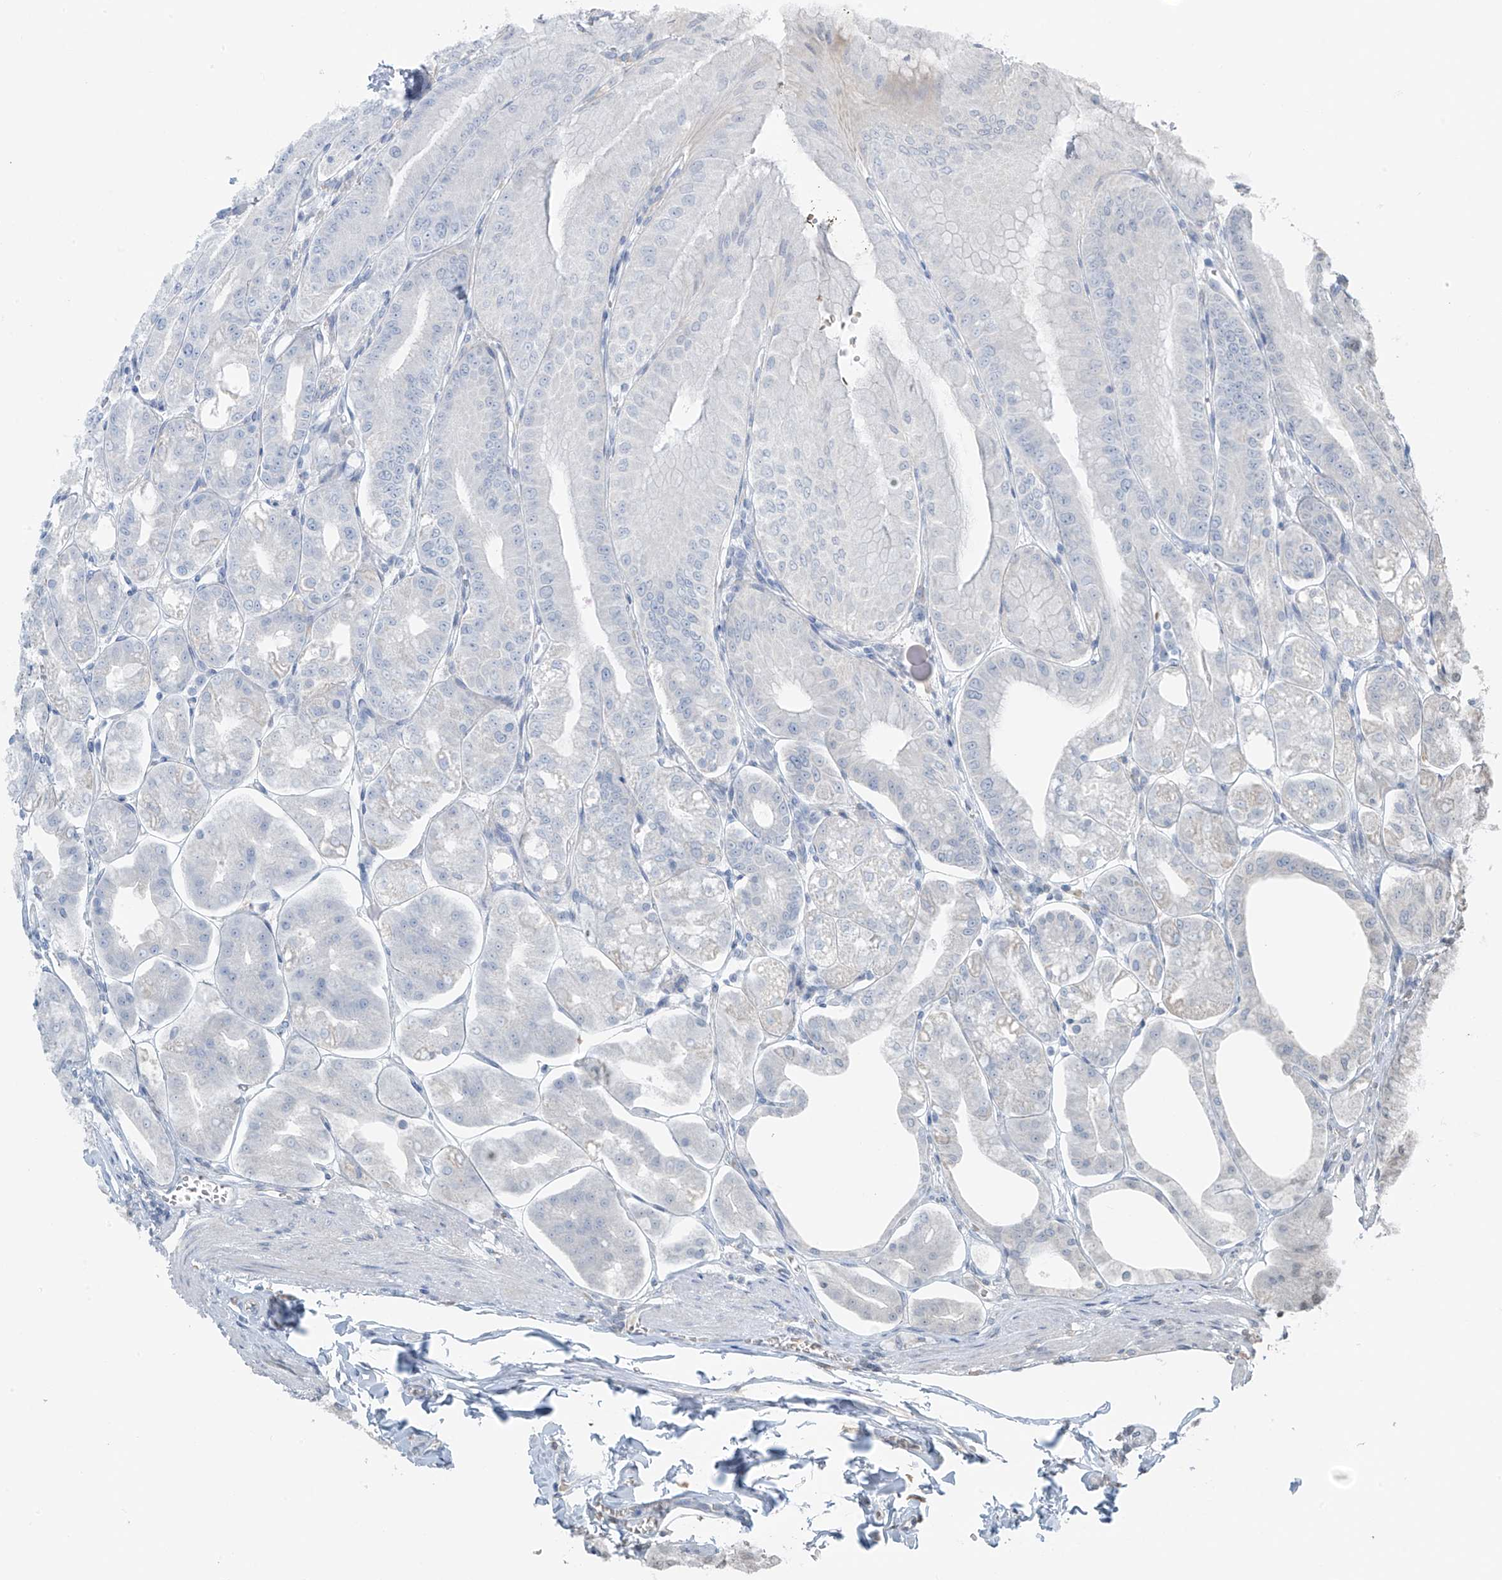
{"staining": {"intensity": "negative", "quantity": "none", "location": "none"}, "tissue": "stomach", "cell_type": "Glandular cells", "image_type": "normal", "snomed": [{"axis": "morphology", "description": "Normal tissue, NOS"}, {"axis": "topography", "description": "Stomach, lower"}], "caption": "This is a photomicrograph of immunohistochemistry (IHC) staining of normal stomach, which shows no positivity in glandular cells. (IHC, brightfield microscopy, high magnification).", "gene": "HOXA11", "patient": {"sex": "male", "age": 71}}